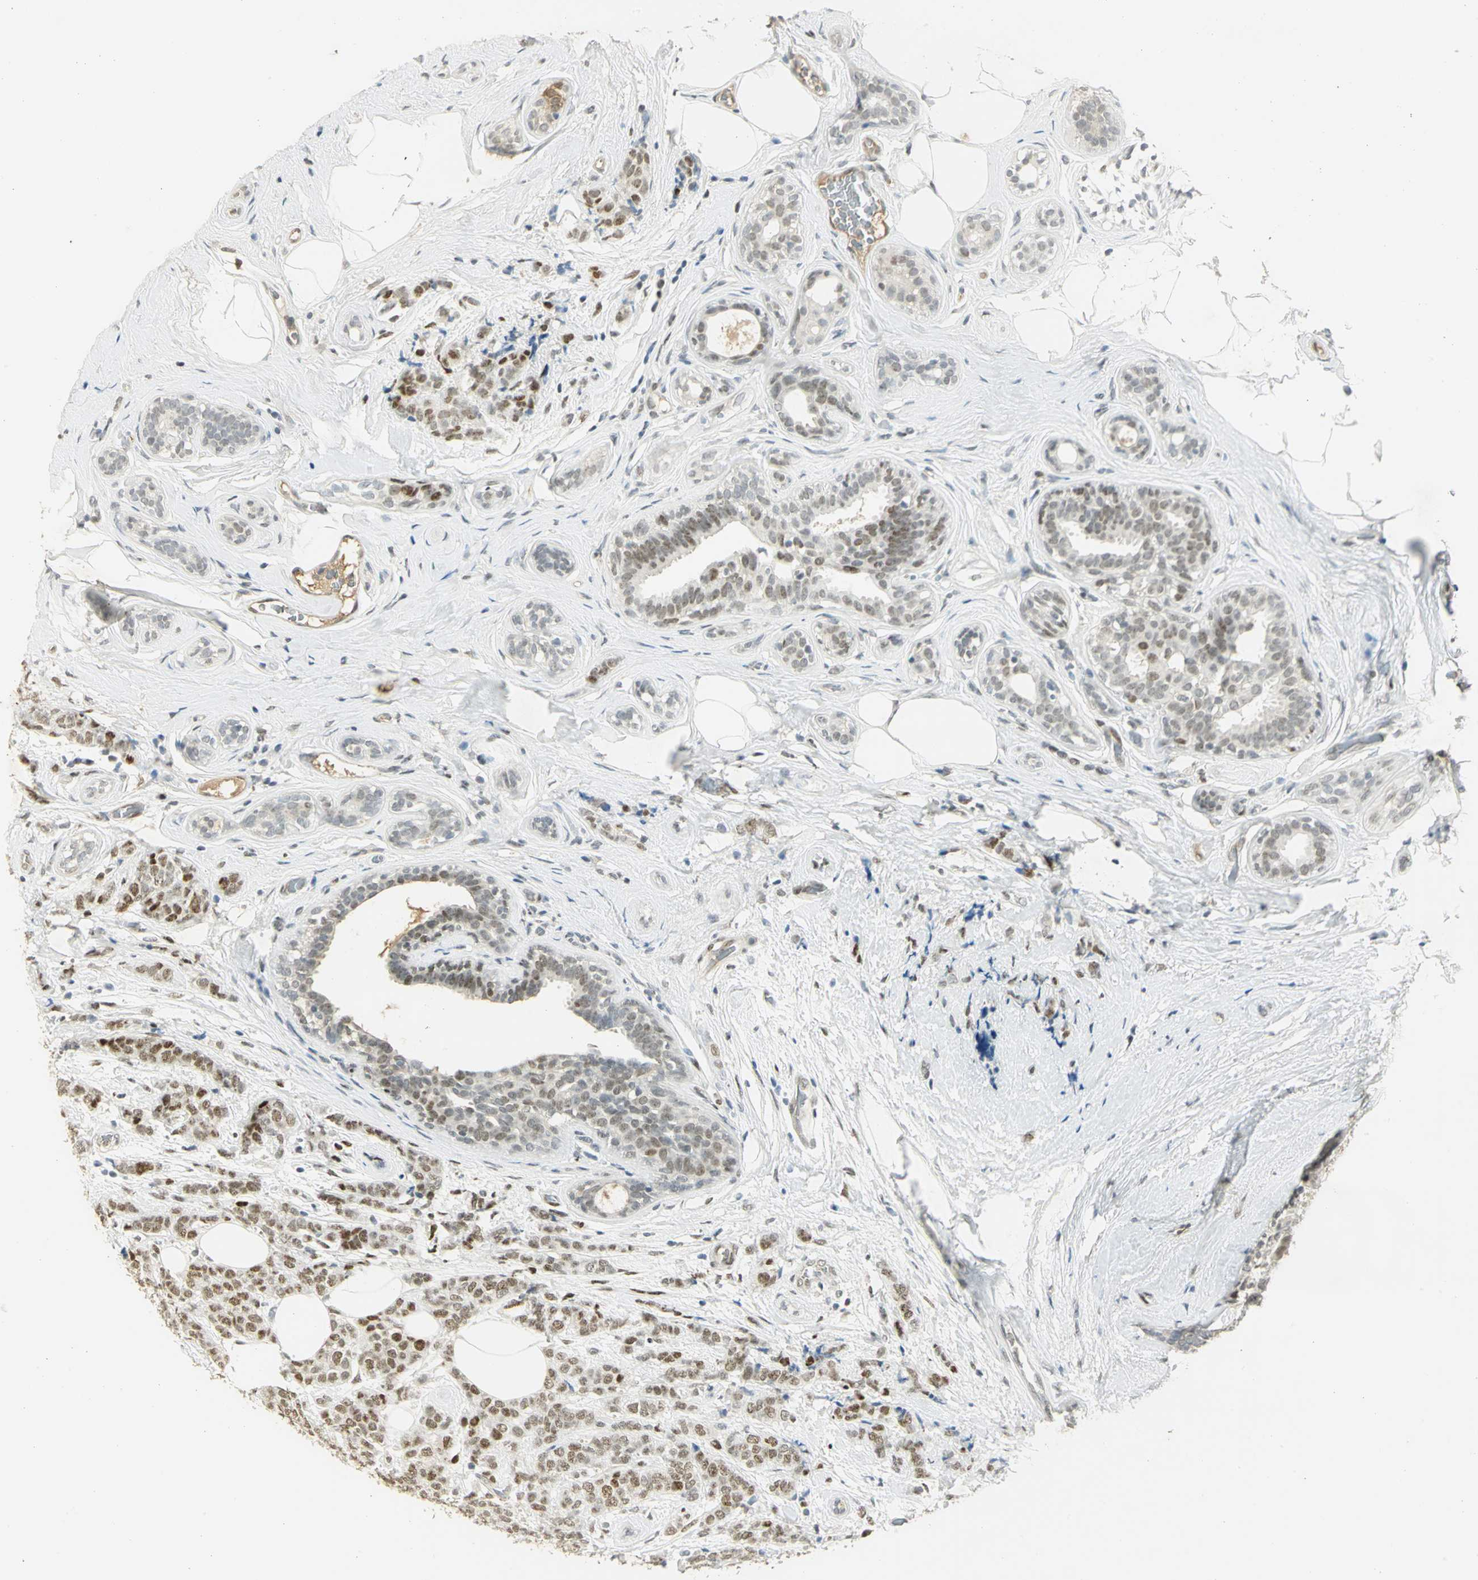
{"staining": {"intensity": "strong", "quantity": ">75%", "location": "nuclear"}, "tissue": "breast cancer", "cell_type": "Tumor cells", "image_type": "cancer", "snomed": [{"axis": "morphology", "description": "Lobular carcinoma"}, {"axis": "topography", "description": "Breast"}], "caption": "This photomicrograph demonstrates immunohistochemistry staining of breast cancer, with high strong nuclear staining in about >75% of tumor cells.", "gene": "AK6", "patient": {"sex": "female", "age": 60}}